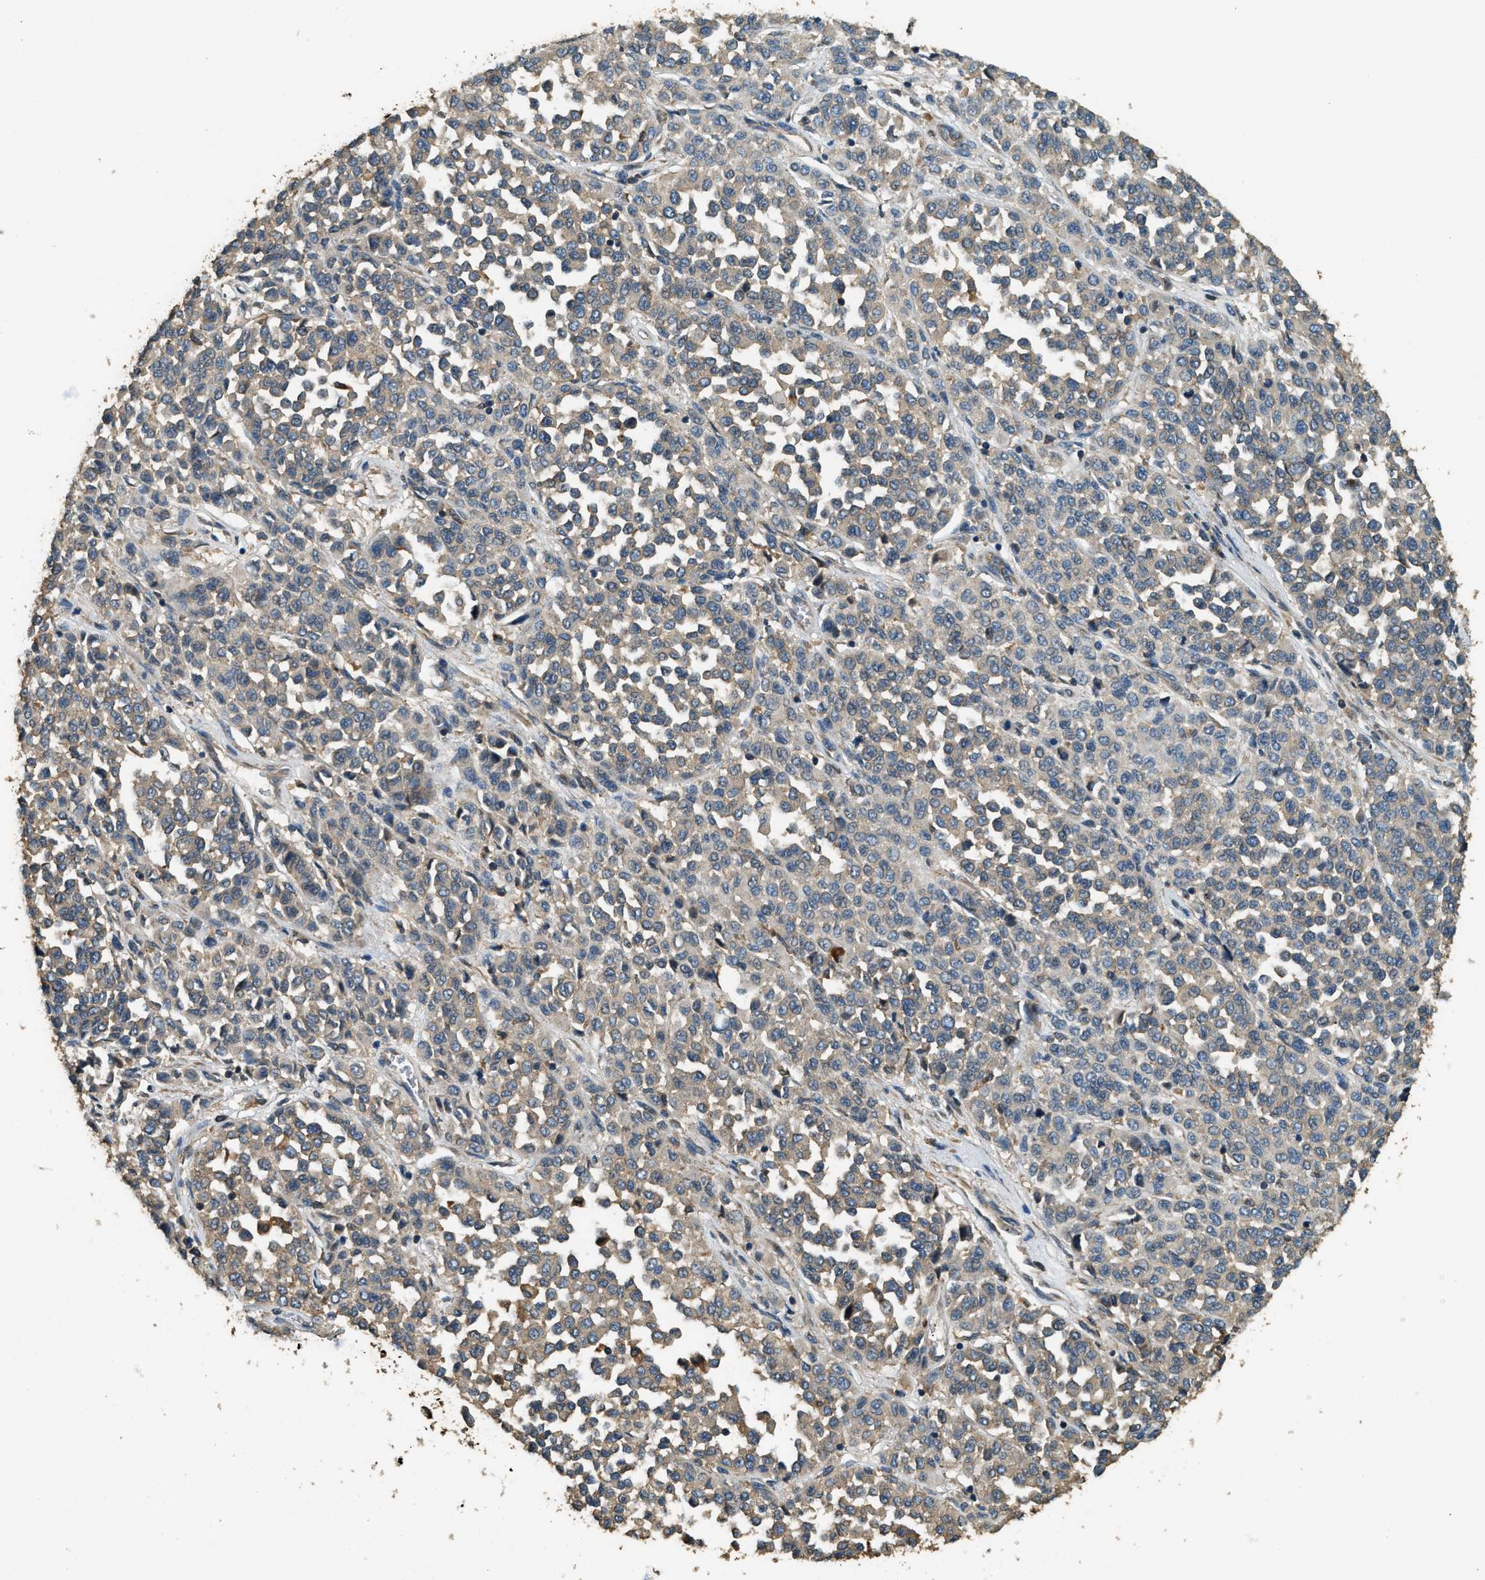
{"staining": {"intensity": "weak", "quantity": ">75%", "location": "cytoplasmic/membranous"}, "tissue": "melanoma", "cell_type": "Tumor cells", "image_type": "cancer", "snomed": [{"axis": "morphology", "description": "Malignant melanoma, Metastatic site"}, {"axis": "topography", "description": "Pancreas"}], "caption": "Malignant melanoma (metastatic site) stained for a protein (brown) displays weak cytoplasmic/membranous positive staining in about >75% of tumor cells.", "gene": "ERGIC1", "patient": {"sex": "female", "age": 30}}